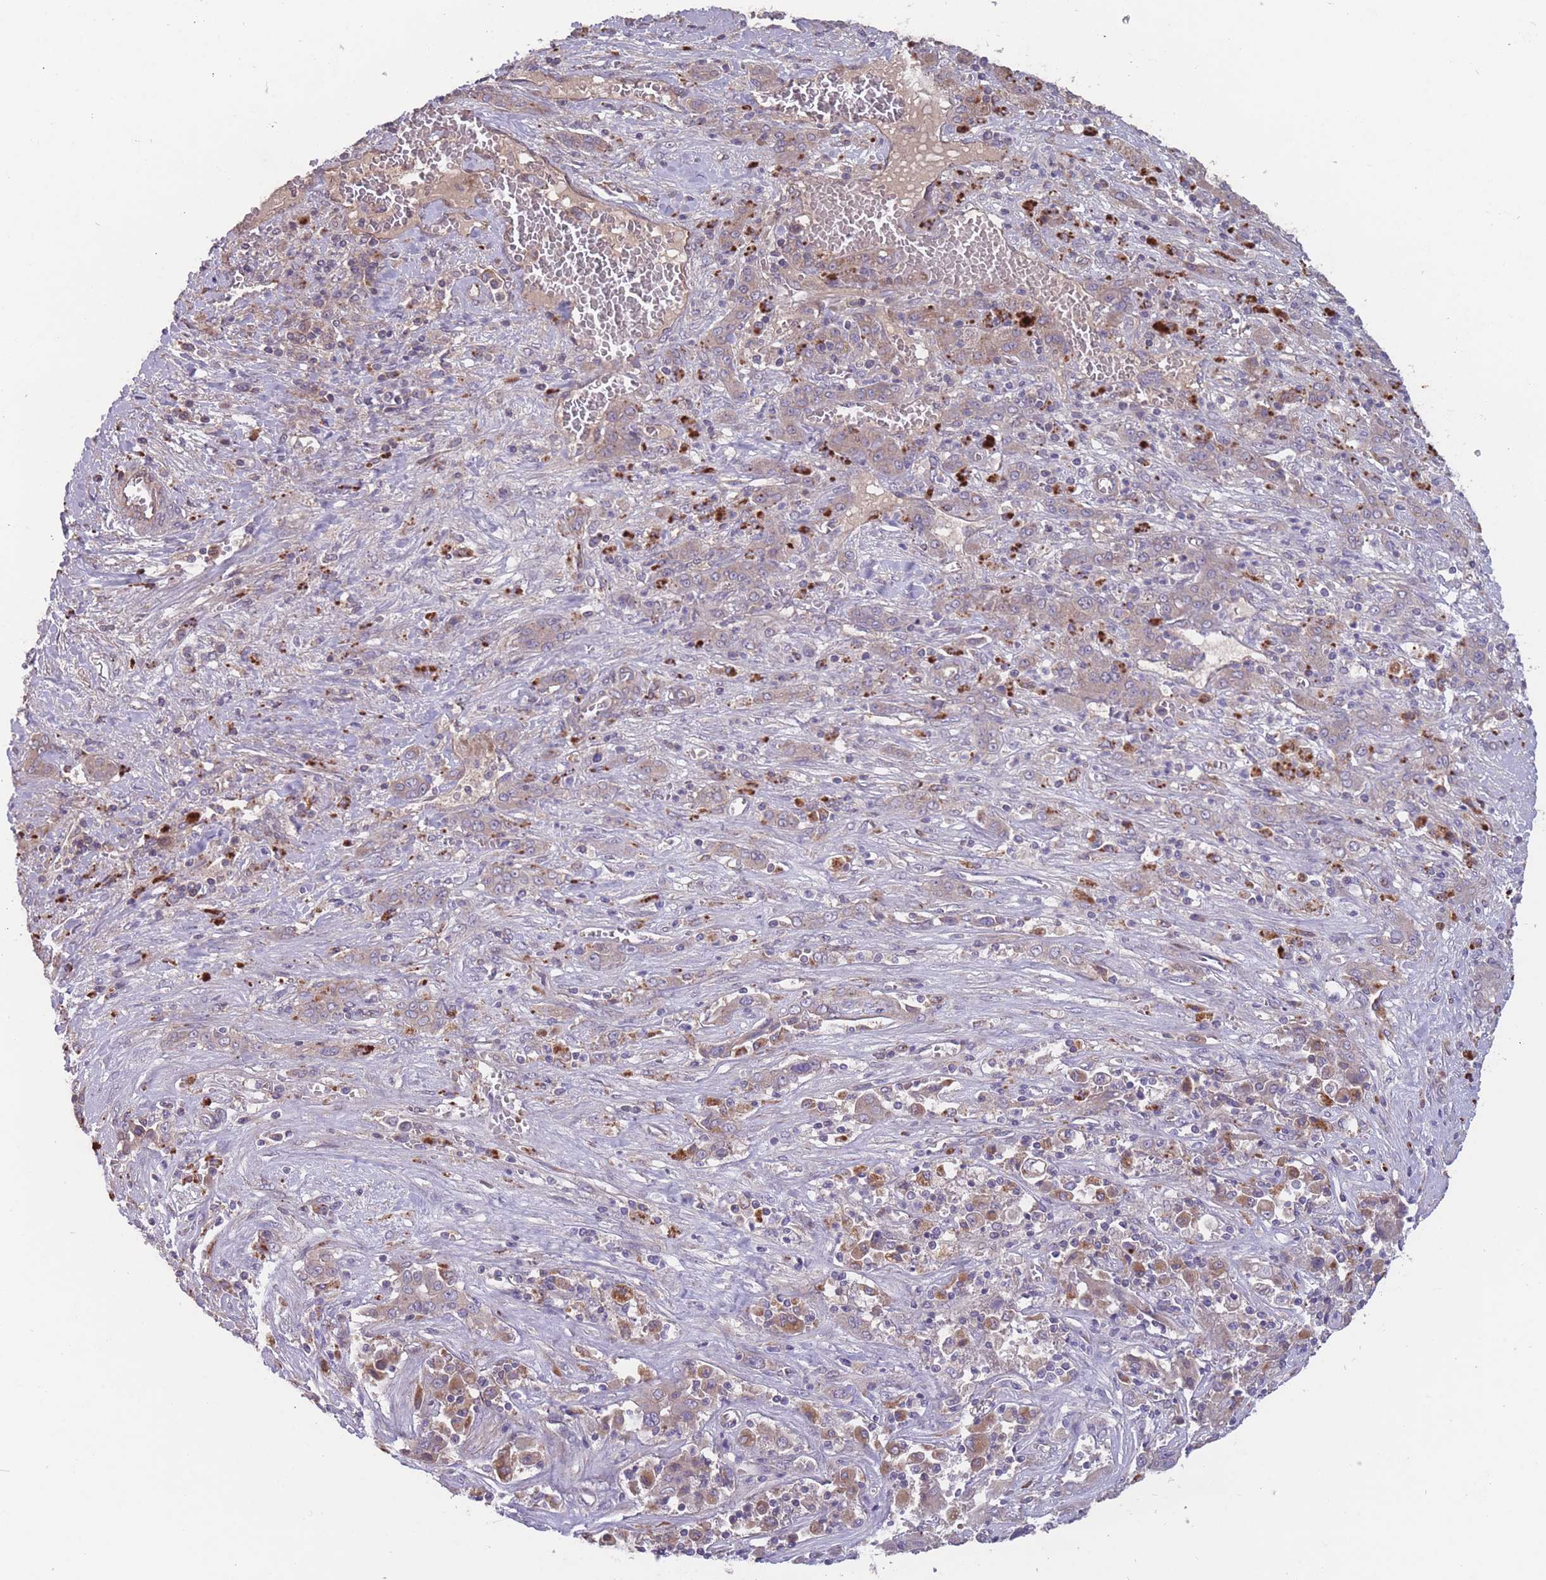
{"staining": {"intensity": "weak", "quantity": "<25%", "location": "cytoplasmic/membranous"}, "tissue": "liver cancer", "cell_type": "Tumor cells", "image_type": "cancer", "snomed": [{"axis": "morphology", "description": "Cholangiocarcinoma"}, {"axis": "topography", "description": "Liver"}], "caption": "Immunohistochemistry (IHC) photomicrograph of neoplastic tissue: human cholangiocarcinoma (liver) stained with DAB (3,3'-diaminobenzidine) demonstrates no significant protein staining in tumor cells.", "gene": "ITPKC", "patient": {"sex": "female", "age": 52}}